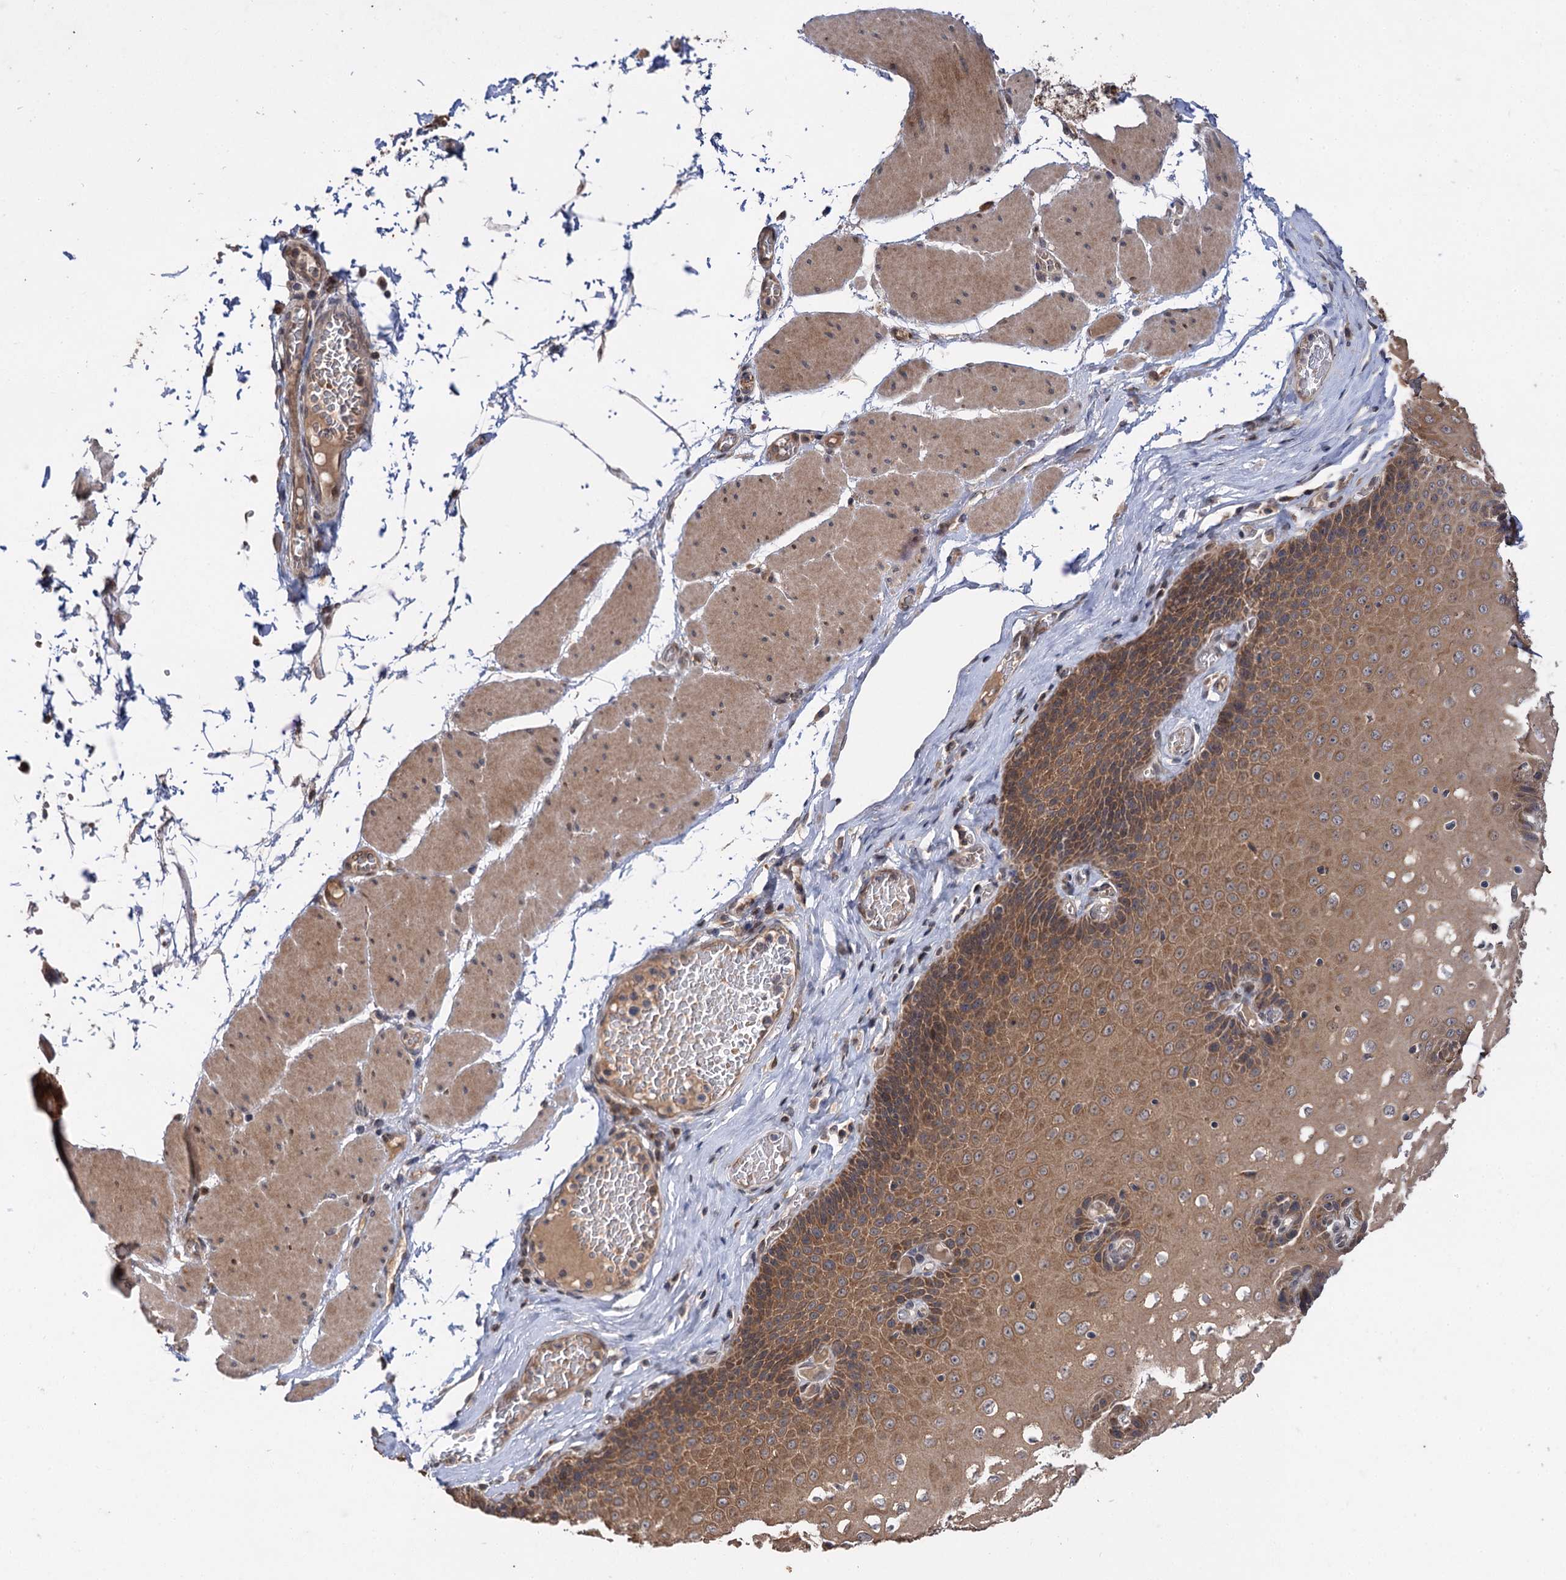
{"staining": {"intensity": "moderate", "quantity": ">75%", "location": "cytoplasmic/membranous"}, "tissue": "esophagus", "cell_type": "Squamous epithelial cells", "image_type": "normal", "snomed": [{"axis": "morphology", "description": "Normal tissue, NOS"}, {"axis": "topography", "description": "Esophagus"}], "caption": "This image shows immunohistochemistry staining of benign esophagus, with medium moderate cytoplasmic/membranous positivity in approximately >75% of squamous epithelial cells.", "gene": "FBXW8", "patient": {"sex": "male", "age": 60}}